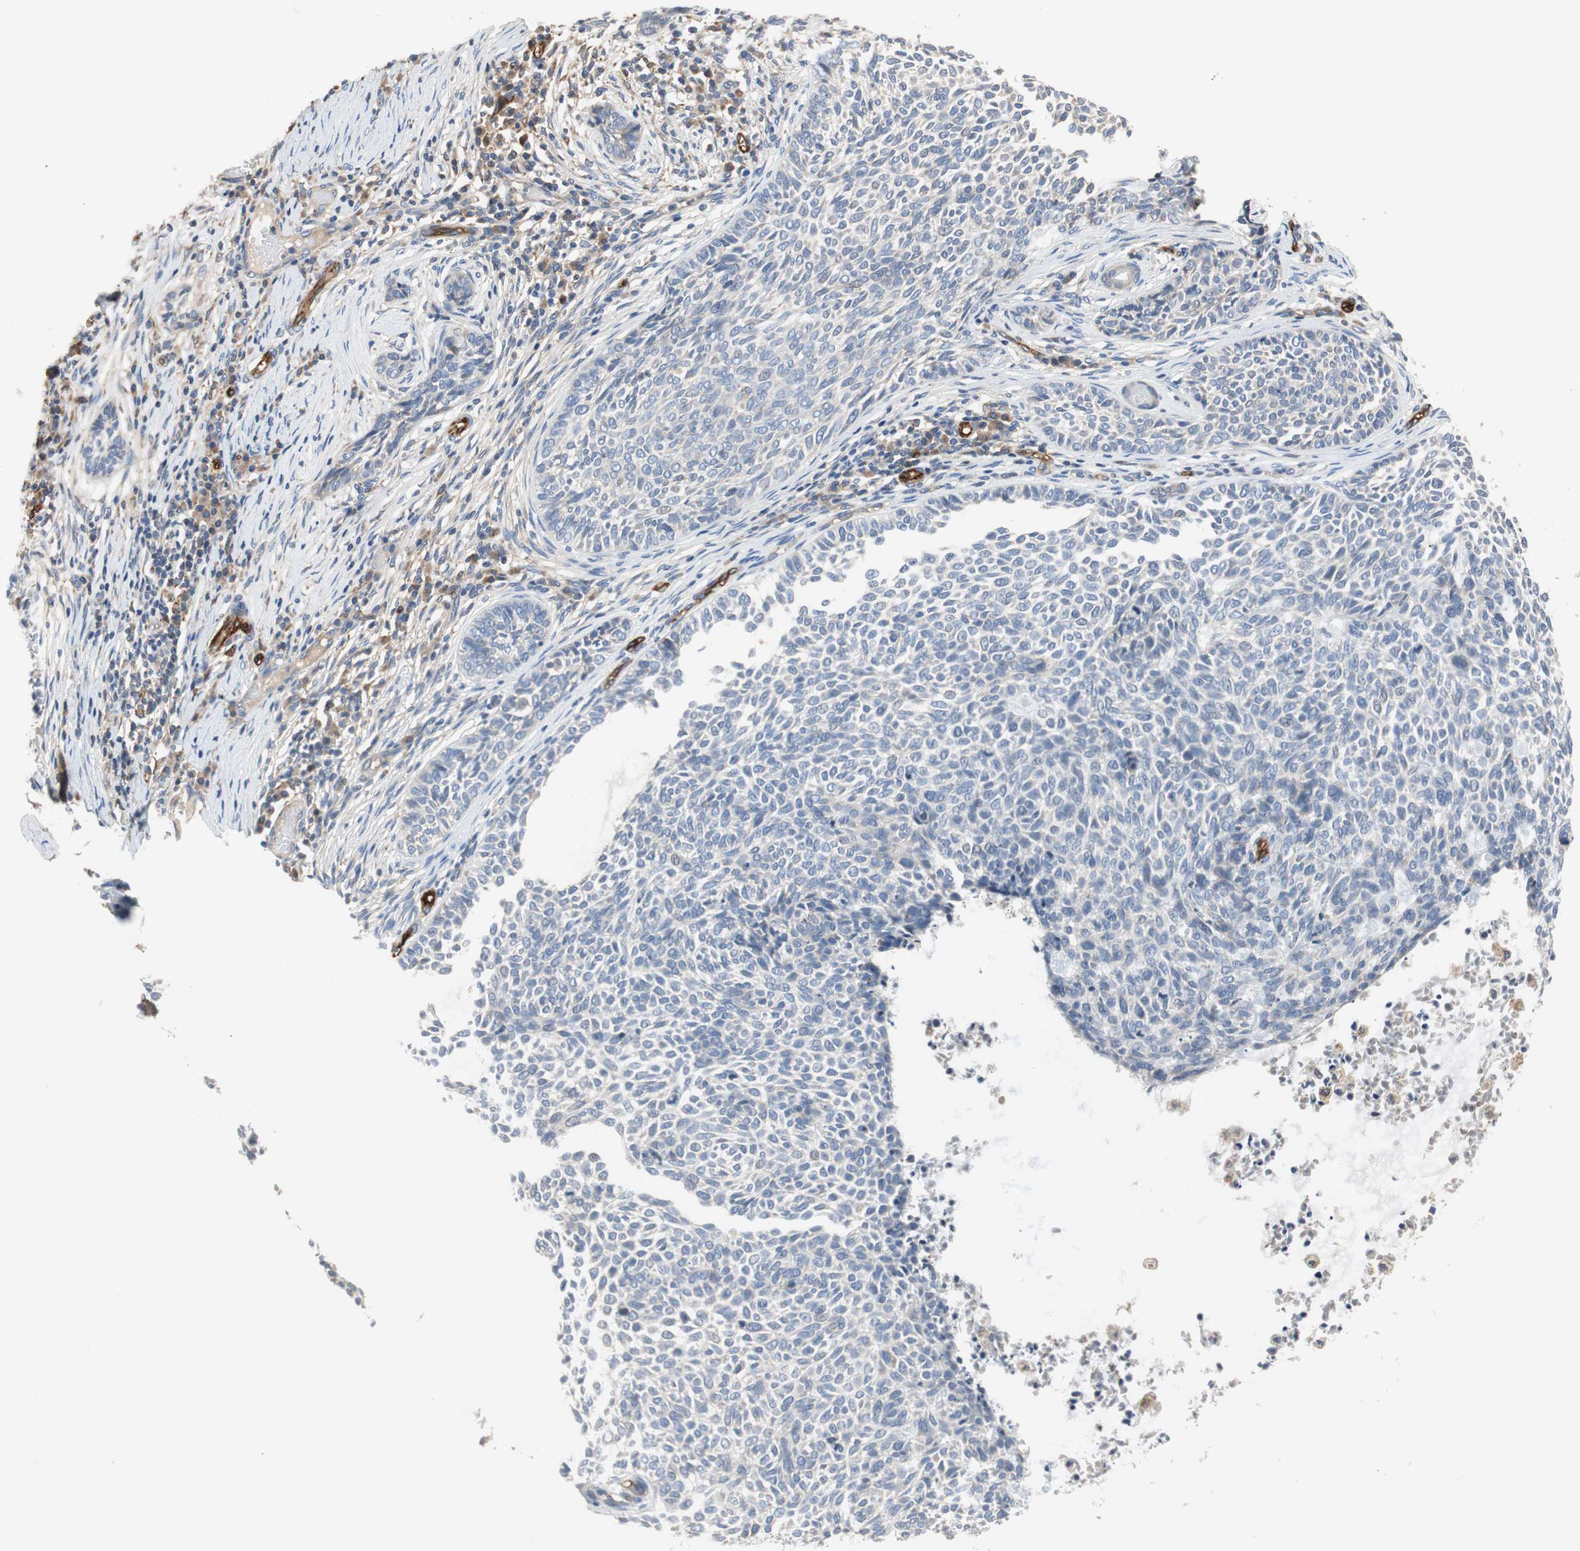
{"staining": {"intensity": "negative", "quantity": "none", "location": "none"}, "tissue": "skin cancer", "cell_type": "Tumor cells", "image_type": "cancer", "snomed": [{"axis": "morphology", "description": "Basal cell carcinoma"}, {"axis": "topography", "description": "Skin"}], "caption": "Skin cancer was stained to show a protein in brown. There is no significant staining in tumor cells.", "gene": "ALPL", "patient": {"sex": "male", "age": 87}}